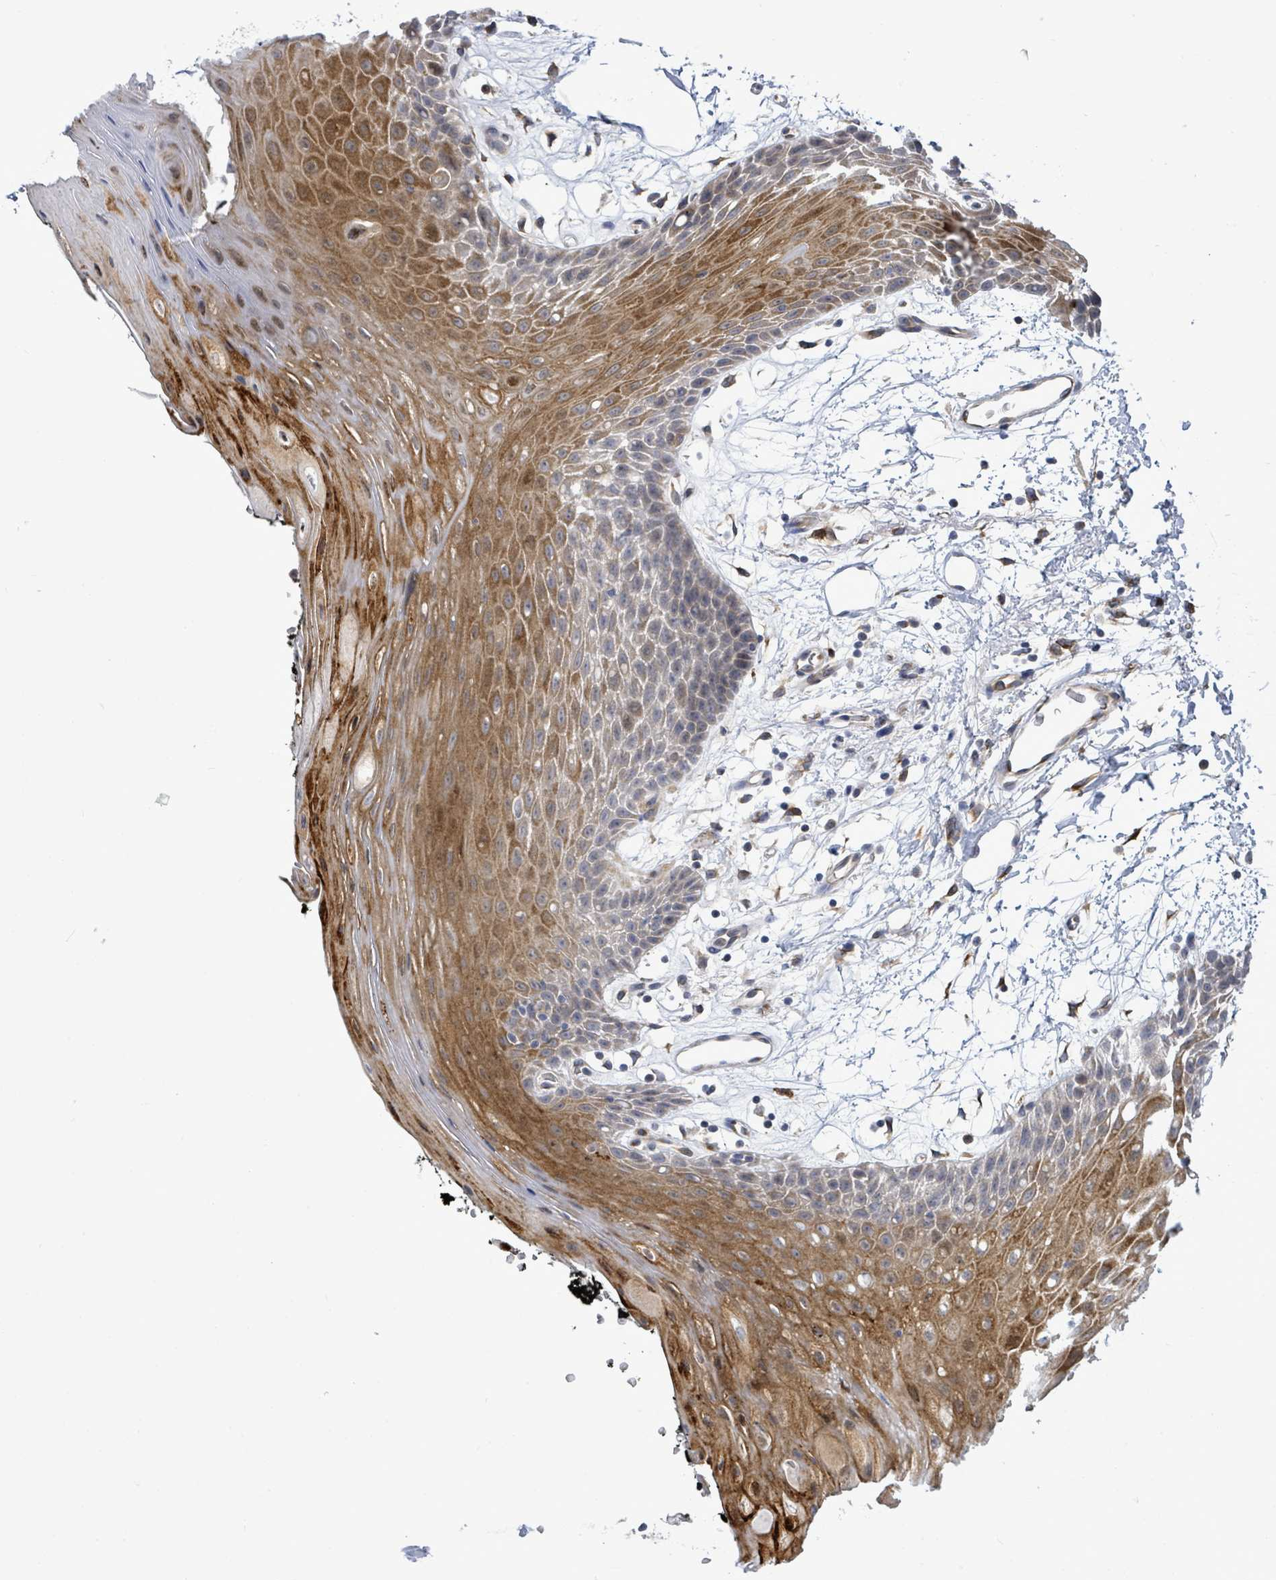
{"staining": {"intensity": "moderate", "quantity": "25%-75%", "location": "cytoplasmic/membranous,nuclear"}, "tissue": "oral mucosa", "cell_type": "Squamous epithelial cells", "image_type": "normal", "snomed": [{"axis": "morphology", "description": "Normal tissue, NOS"}, {"axis": "topography", "description": "Oral tissue"}, {"axis": "topography", "description": "Tounge, NOS"}], "caption": "Benign oral mucosa was stained to show a protein in brown. There is medium levels of moderate cytoplasmic/membranous,nuclear expression in approximately 25%-75% of squamous epithelial cells.", "gene": "SAR1A", "patient": {"sex": "female", "age": 59}}